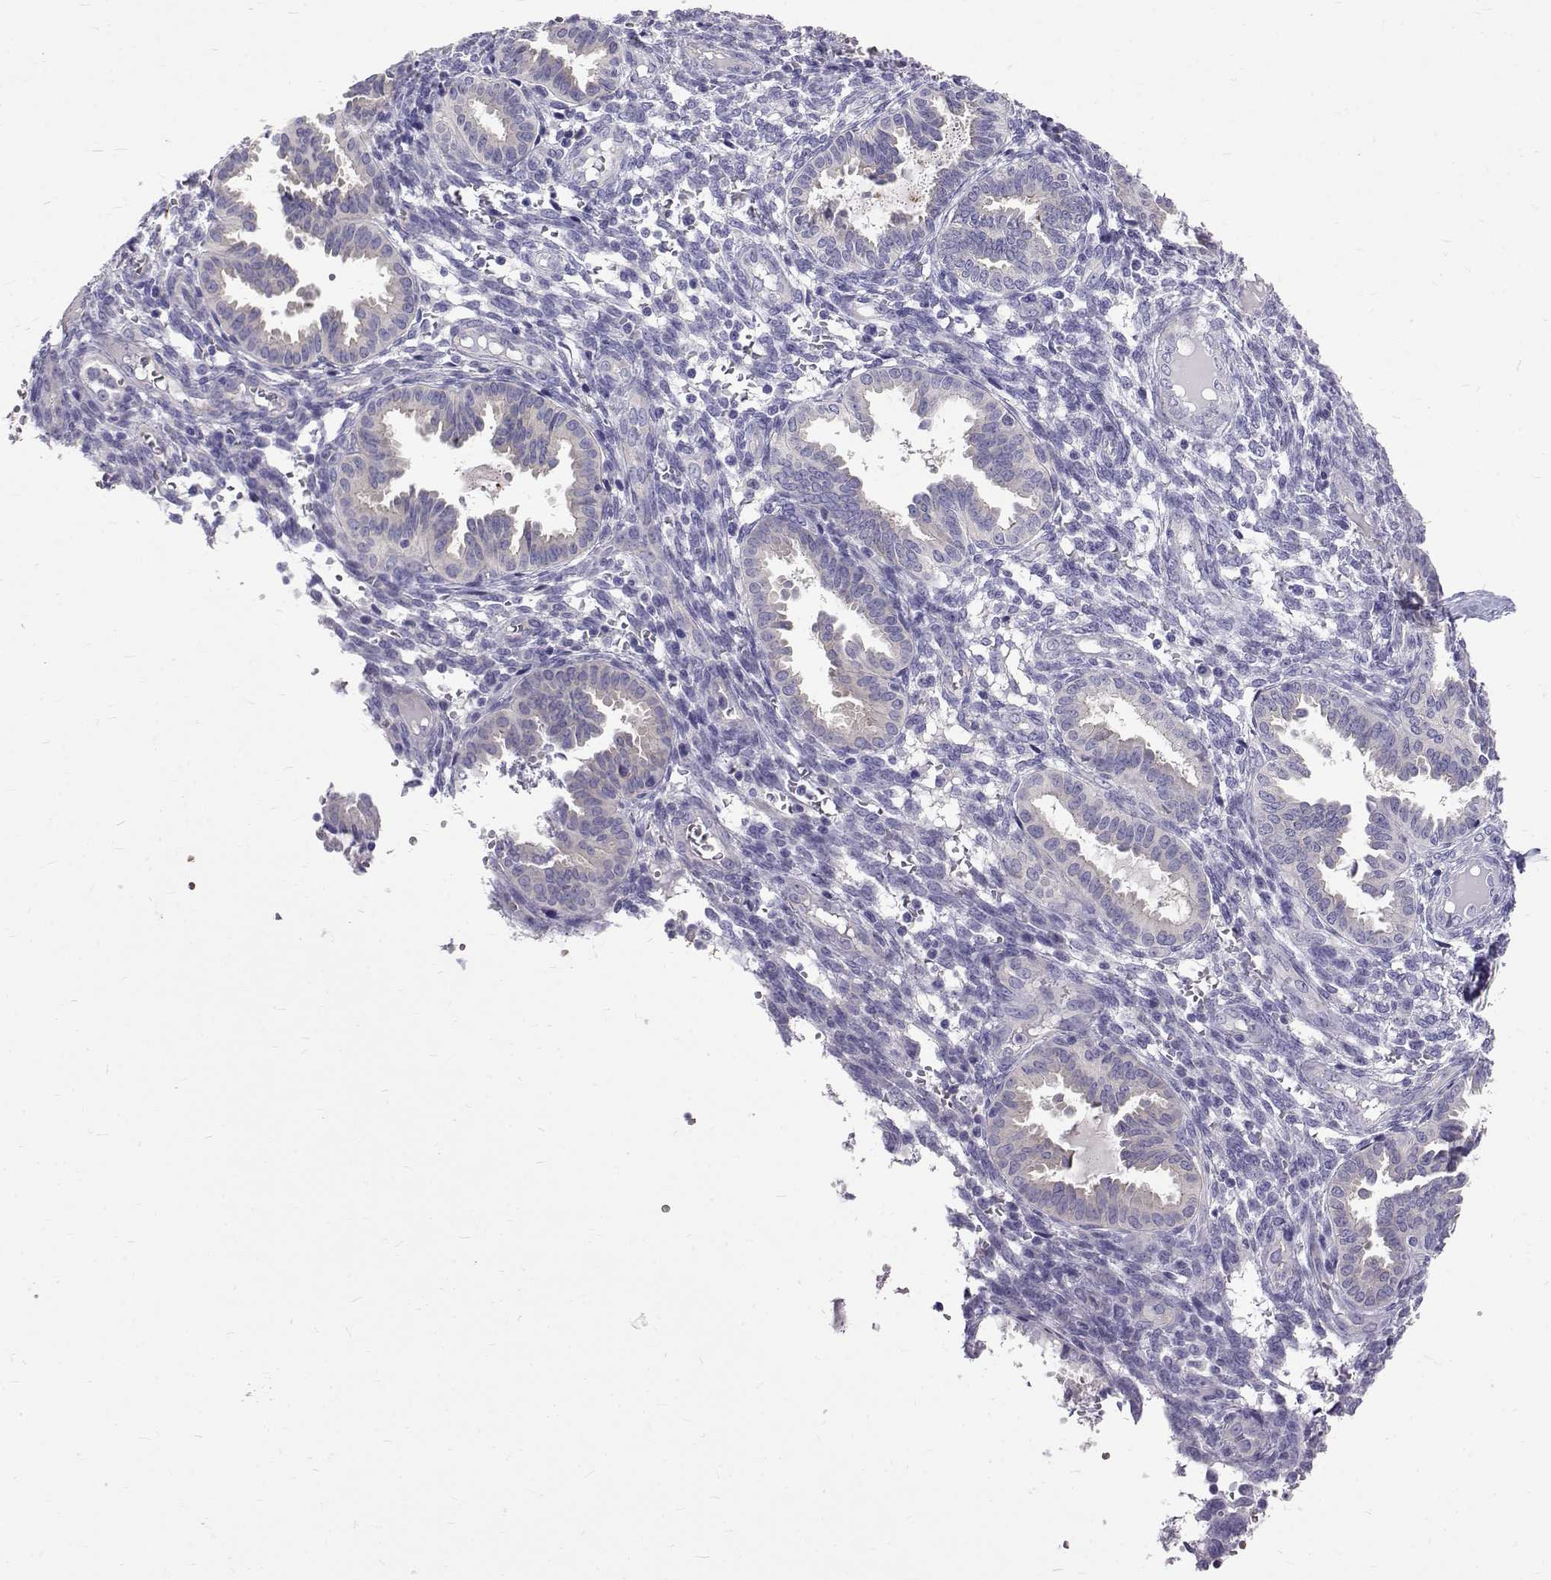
{"staining": {"intensity": "negative", "quantity": "none", "location": "none"}, "tissue": "endometrium", "cell_type": "Cells in endometrial stroma", "image_type": "normal", "snomed": [{"axis": "morphology", "description": "Normal tissue, NOS"}, {"axis": "topography", "description": "Endometrium"}], "caption": "This is an immunohistochemistry photomicrograph of benign endometrium. There is no expression in cells in endometrial stroma.", "gene": "IGSF1", "patient": {"sex": "female", "age": 42}}